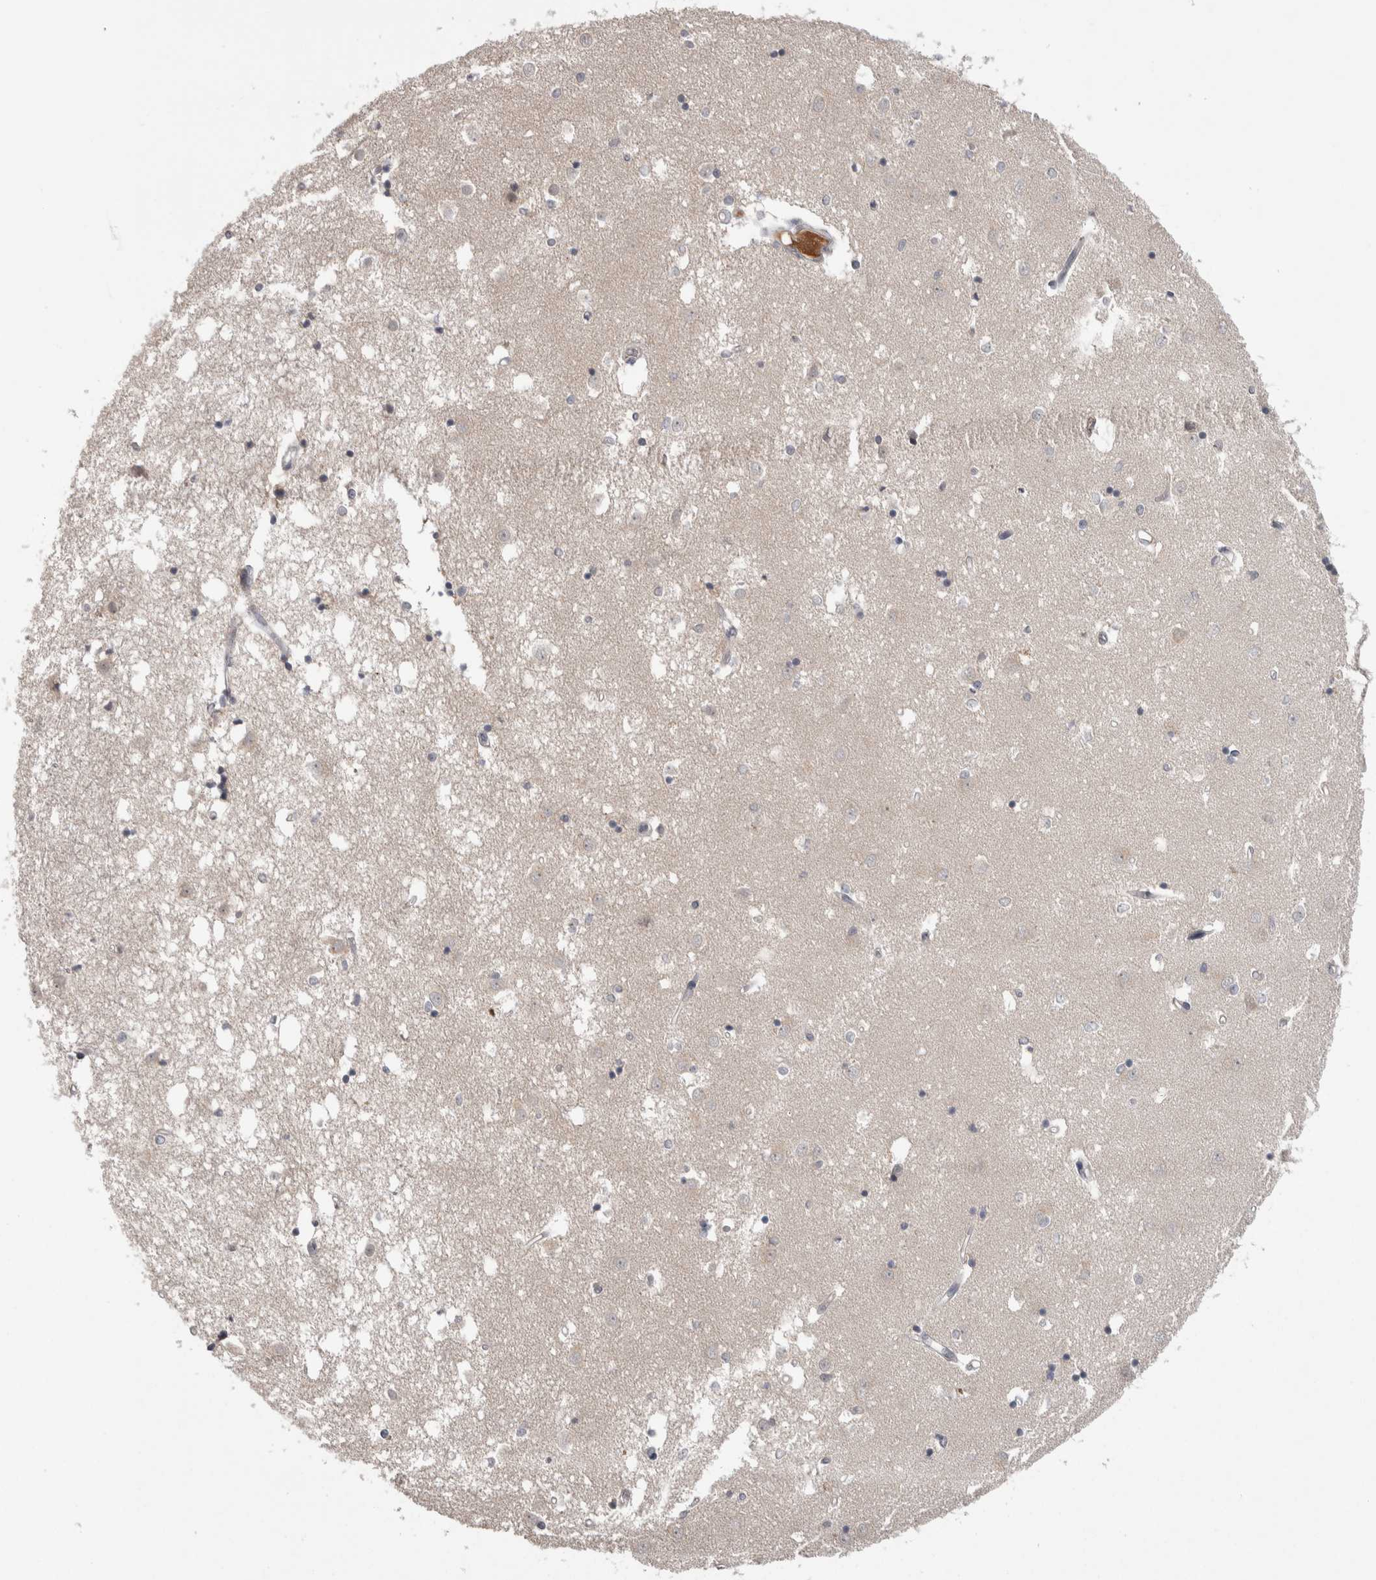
{"staining": {"intensity": "negative", "quantity": "none", "location": "none"}, "tissue": "caudate", "cell_type": "Glial cells", "image_type": "normal", "snomed": [{"axis": "morphology", "description": "Normal tissue, NOS"}, {"axis": "topography", "description": "Lateral ventricle wall"}], "caption": "DAB immunohistochemical staining of normal human caudate exhibits no significant staining in glial cells.", "gene": "CUL2", "patient": {"sex": "male", "age": 45}}